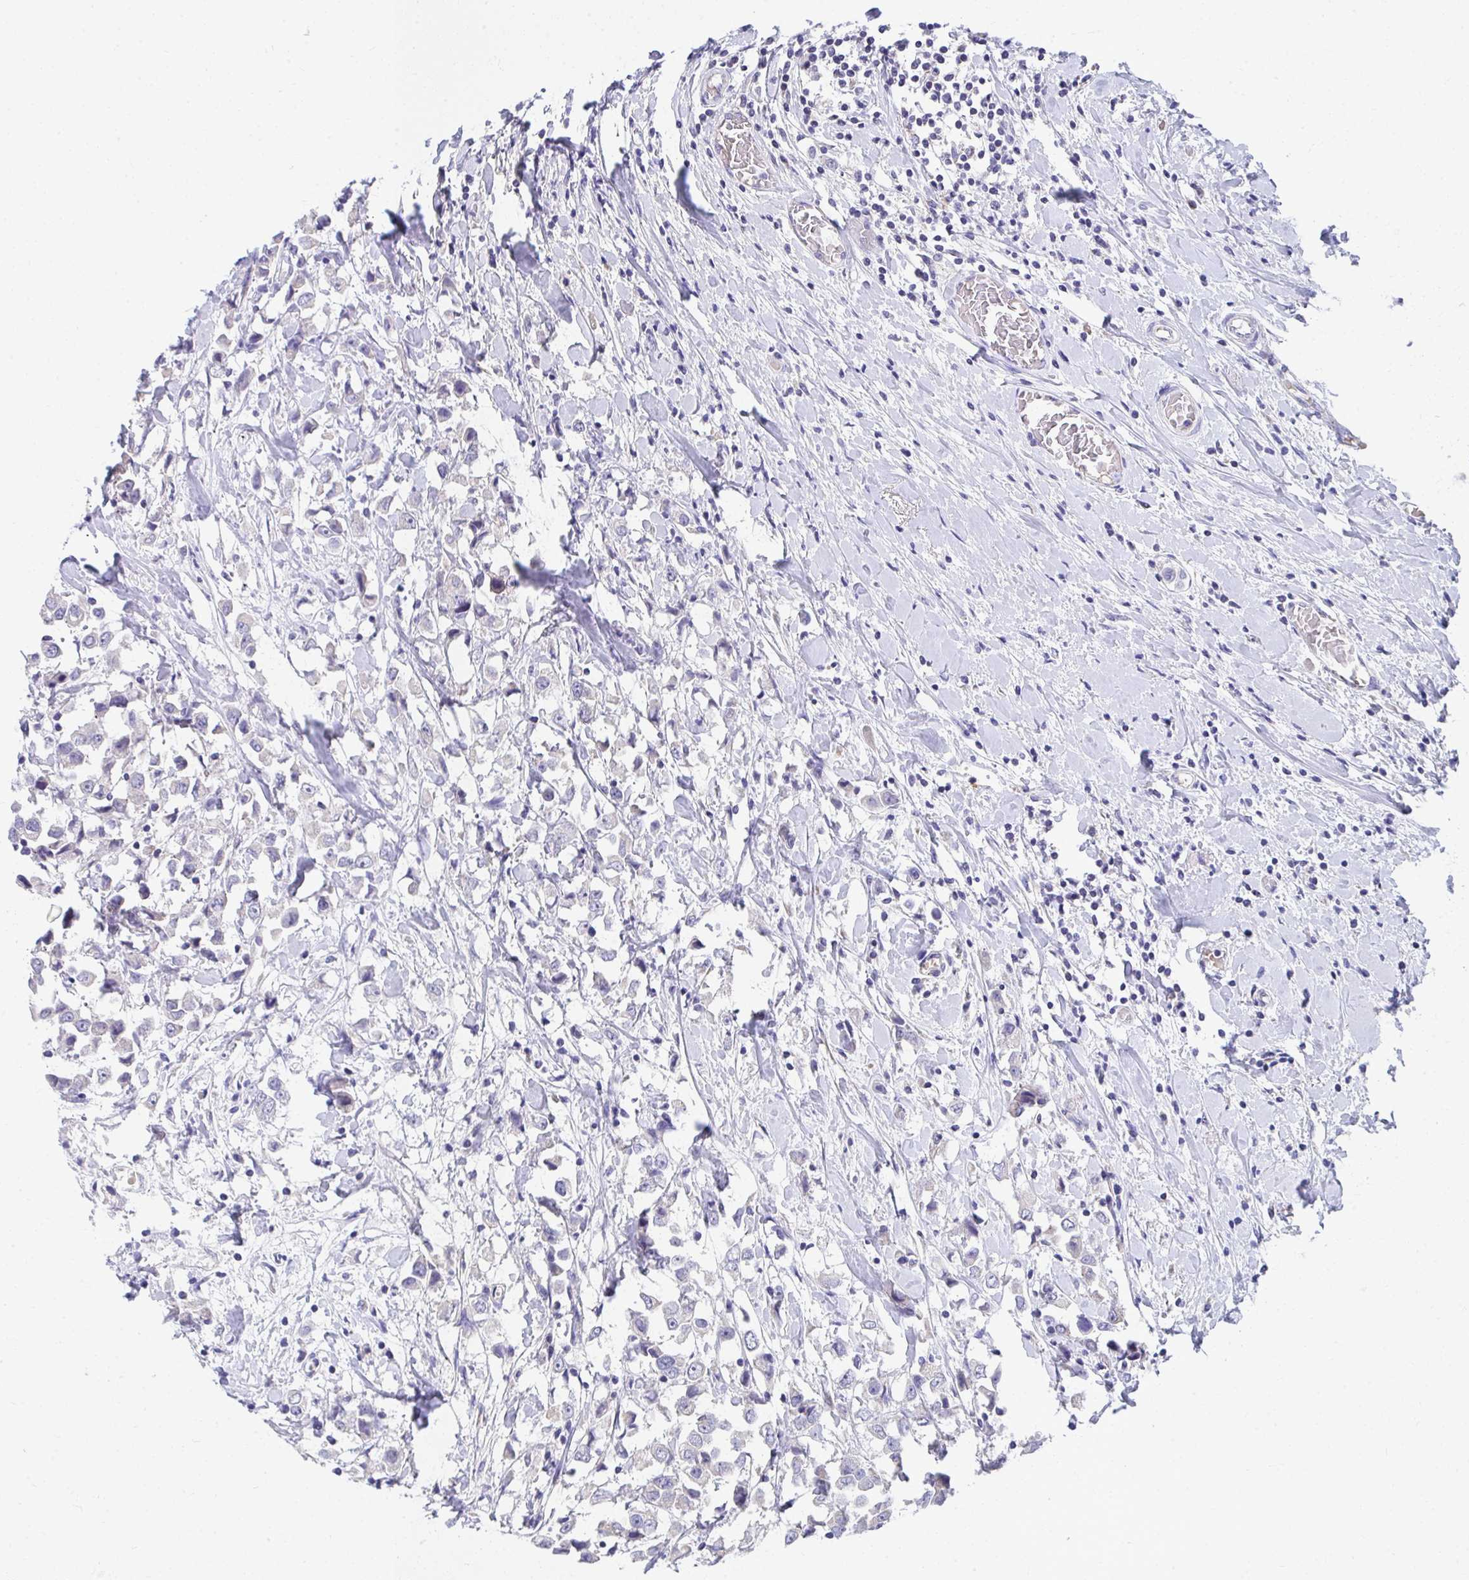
{"staining": {"intensity": "negative", "quantity": "none", "location": "none"}, "tissue": "breast cancer", "cell_type": "Tumor cells", "image_type": "cancer", "snomed": [{"axis": "morphology", "description": "Duct carcinoma"}, {"axis": "topography", "description": "Breast"}], "caption": "A micrograph of breast cancer stained for a protein shows no brown staining in tumor cells.", "gene": "TMPRSS2", "patient": {"sex": "female", "age": 61}}